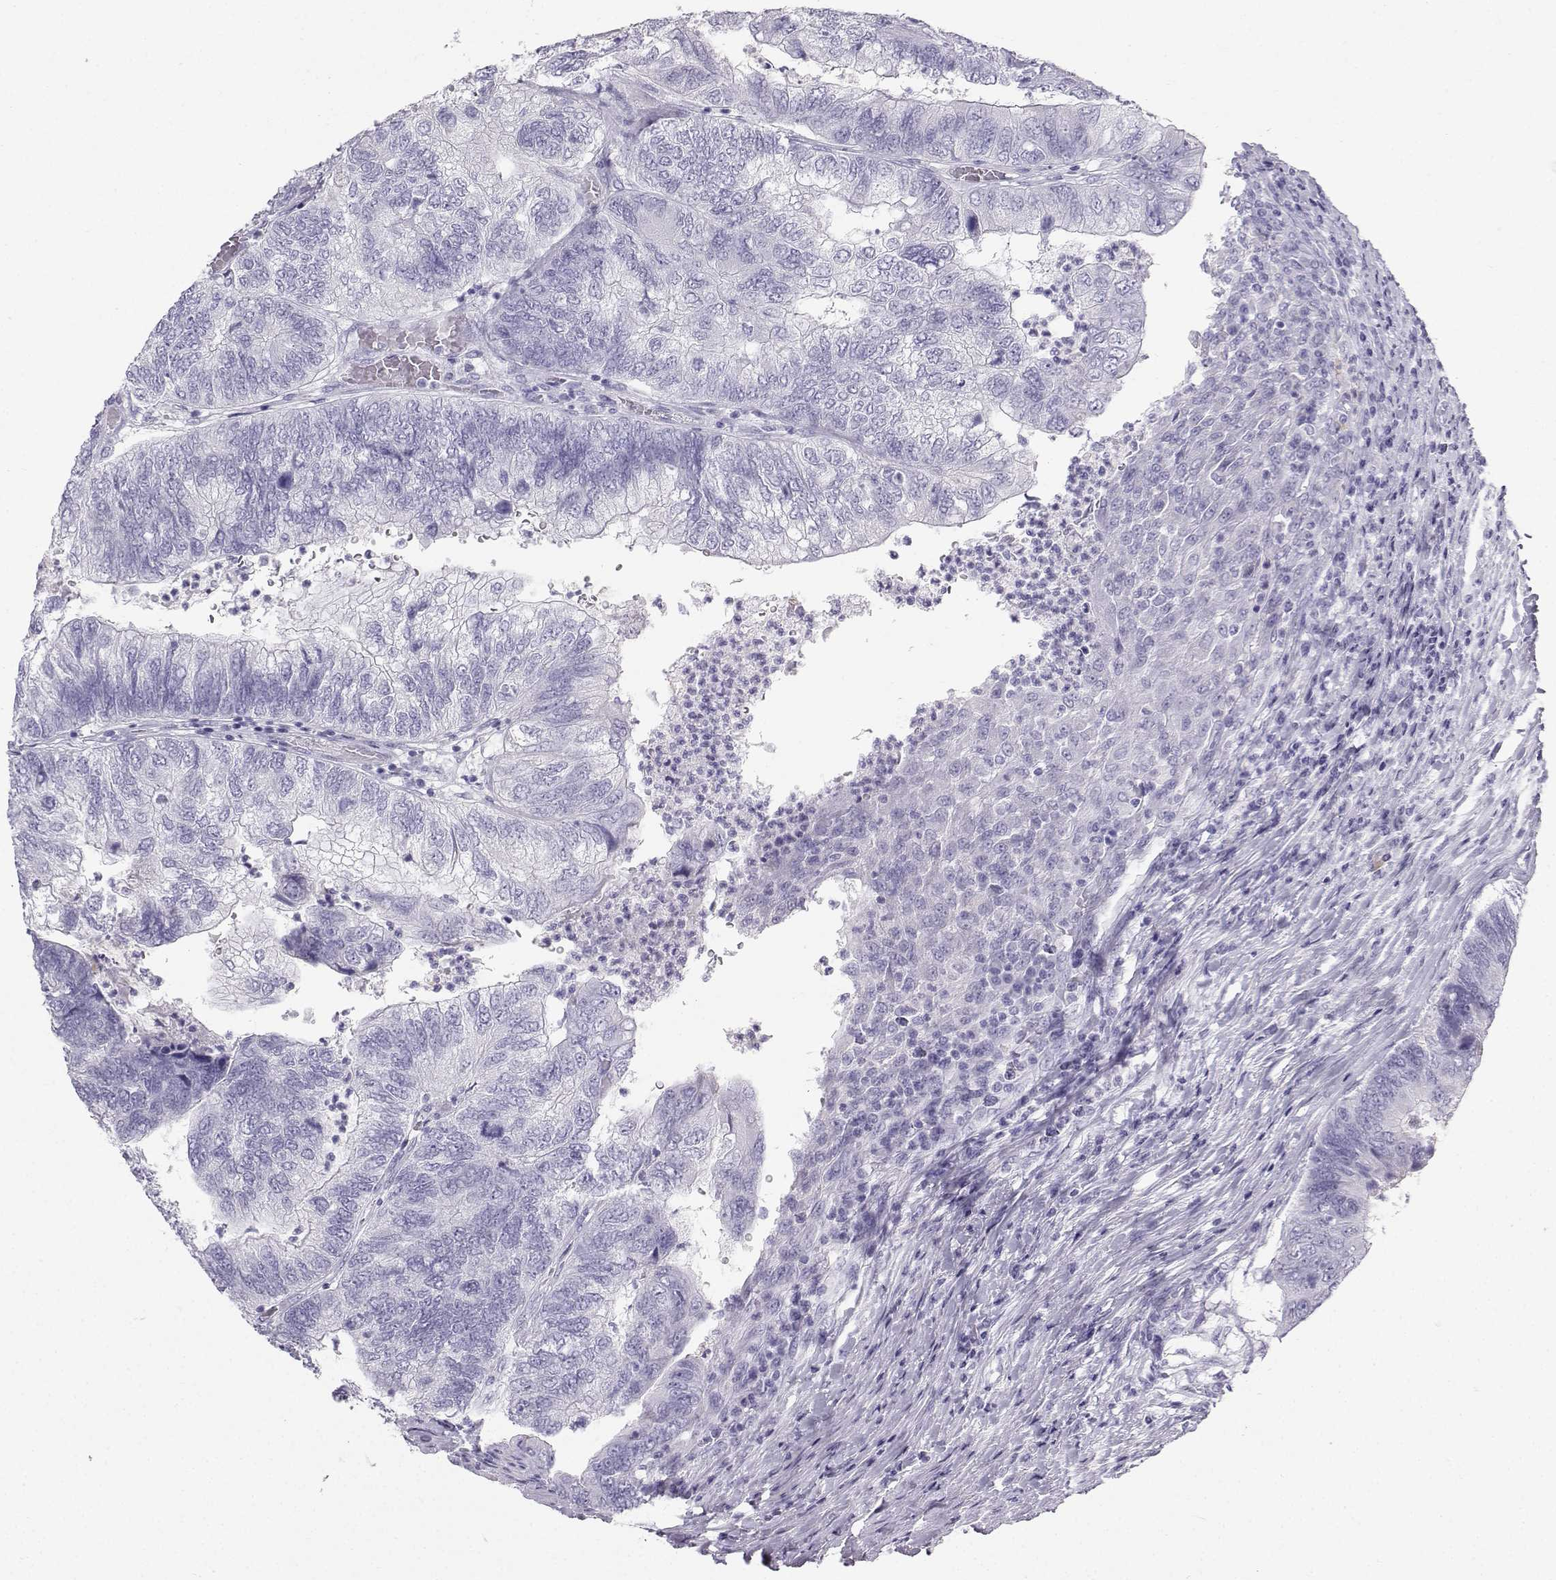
{"staining": {"intensity": "negative", "quantity": "none", "location": "none"}, "tissue": "colorectal cancer", "cell_type": "Tumor cells", "image_type": "cancer", "snomed": [{"axis": "morphology", "description": "Adenocarcinoma, NOS"}, {"axis": "topography", "description": "Colon"}], "caption": "The micrograph shows no significant expression in tumor cells of colorectal adenocarcinoma. (DAB immunohistochemistry (IHC), high magnification).", "gene": "IQCD", "patient": {"sex": "female", "age": 67}}